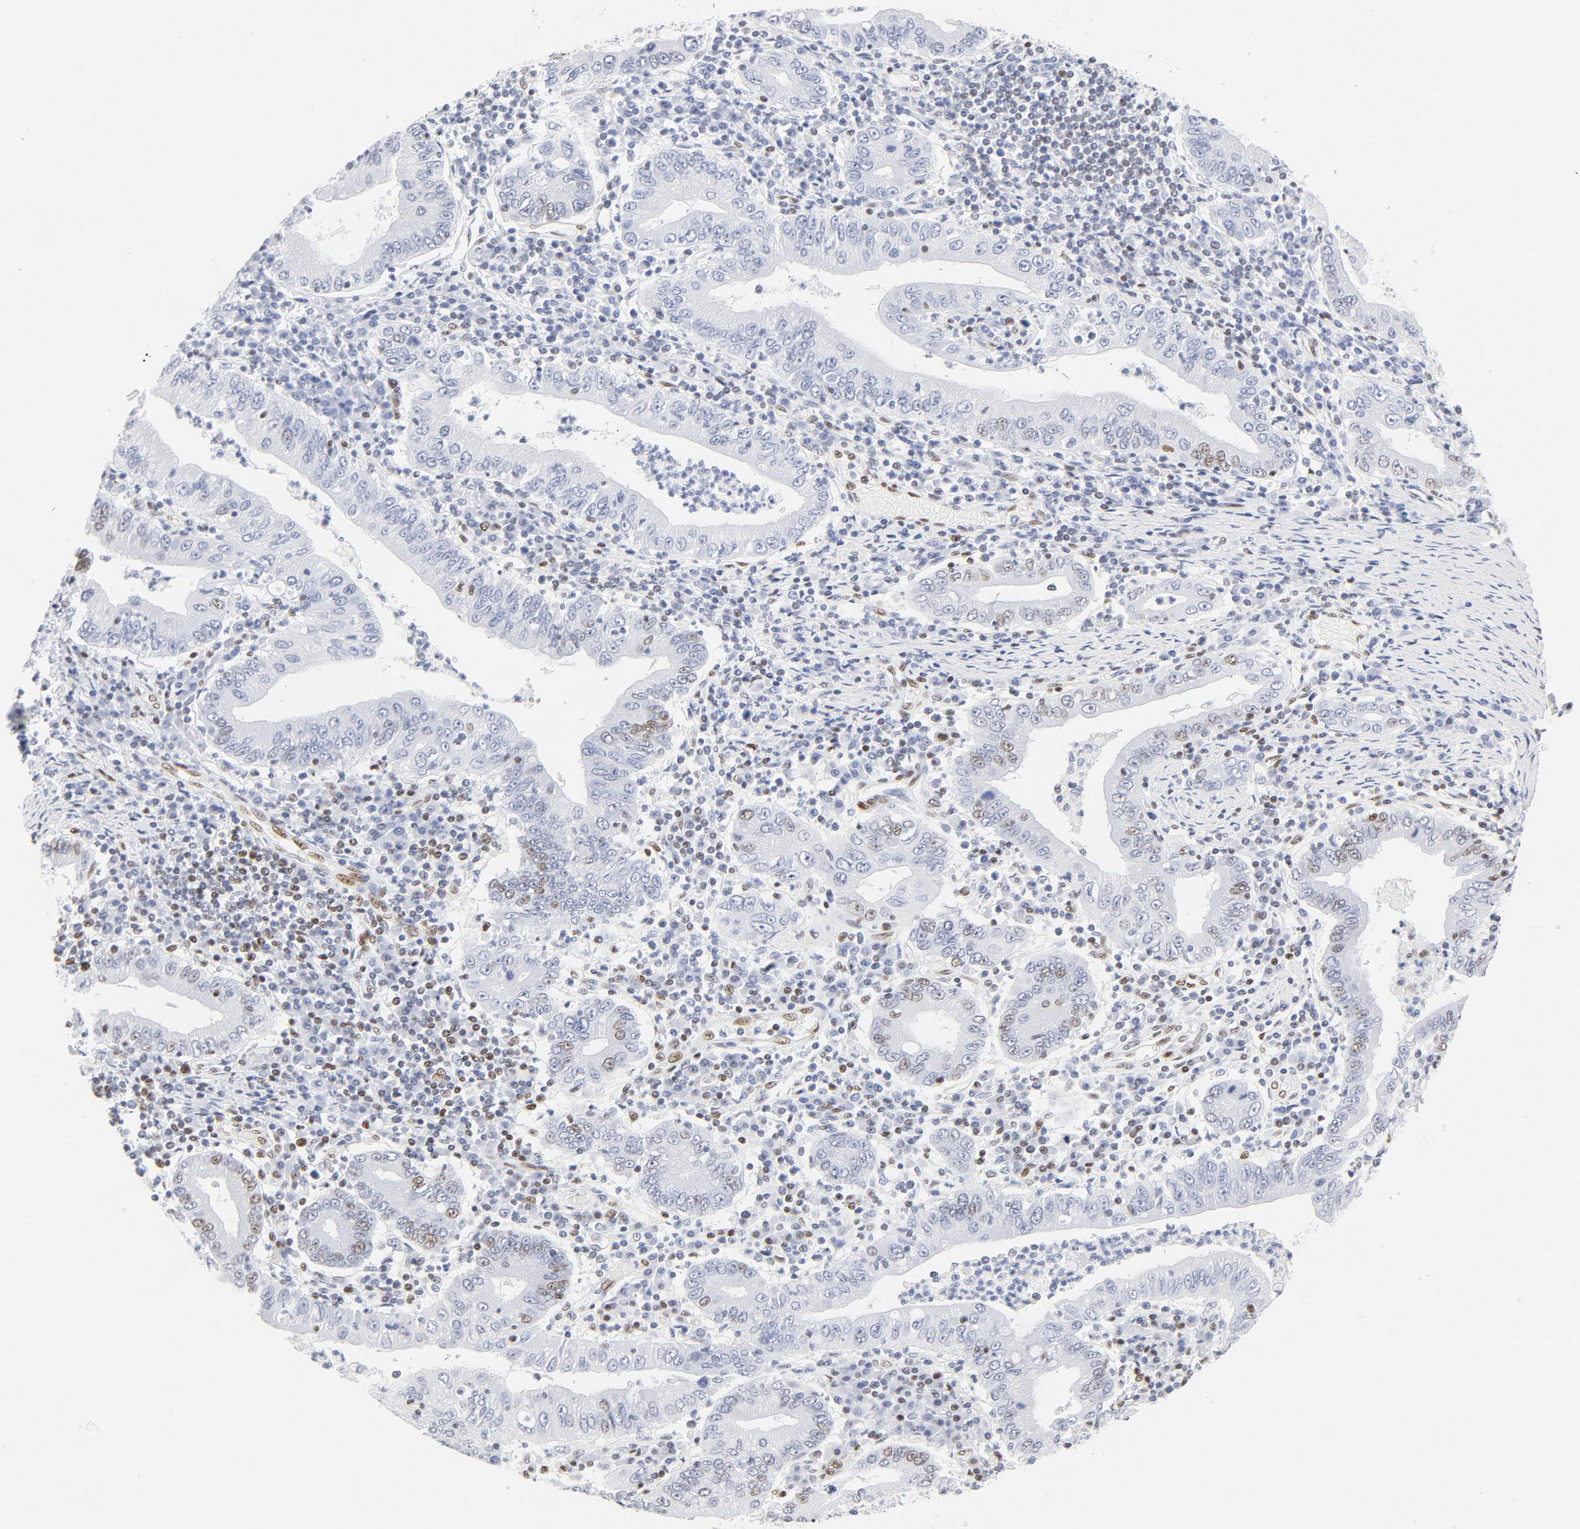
{"staining": {"intensity": "moderate", "quantity": "<25%", "location": "nuclear"}, "tissue": "stomach cancer", "cell_type": "Tumor cells", "image_type": "cancer", "snomed": [{"axis": "morphology", "description": "Normal tissue, NOS"}, {"axis": "morphology", "description": "Adenocarcinoma, NOS"}, {"axis": "topography", "description": "Esophagus"}, {"axis": "topography", "description": "Stomach, upper"}, {"axis": "topography", "description": "Peripheral nerve tissue"}], "caption": "Protein staining exhibits moderate nuclear staining in about <25% of tumor cells in adenocarcinoma (stomach). The staining is performed using DAB (3,3'-diaminobenzidine) brown chromogen to label protein expression. The nuclei are counter-stained blue using hematoxylin.", "gene": "ATF2", "patient": {"sex": "male", "age": 62}}